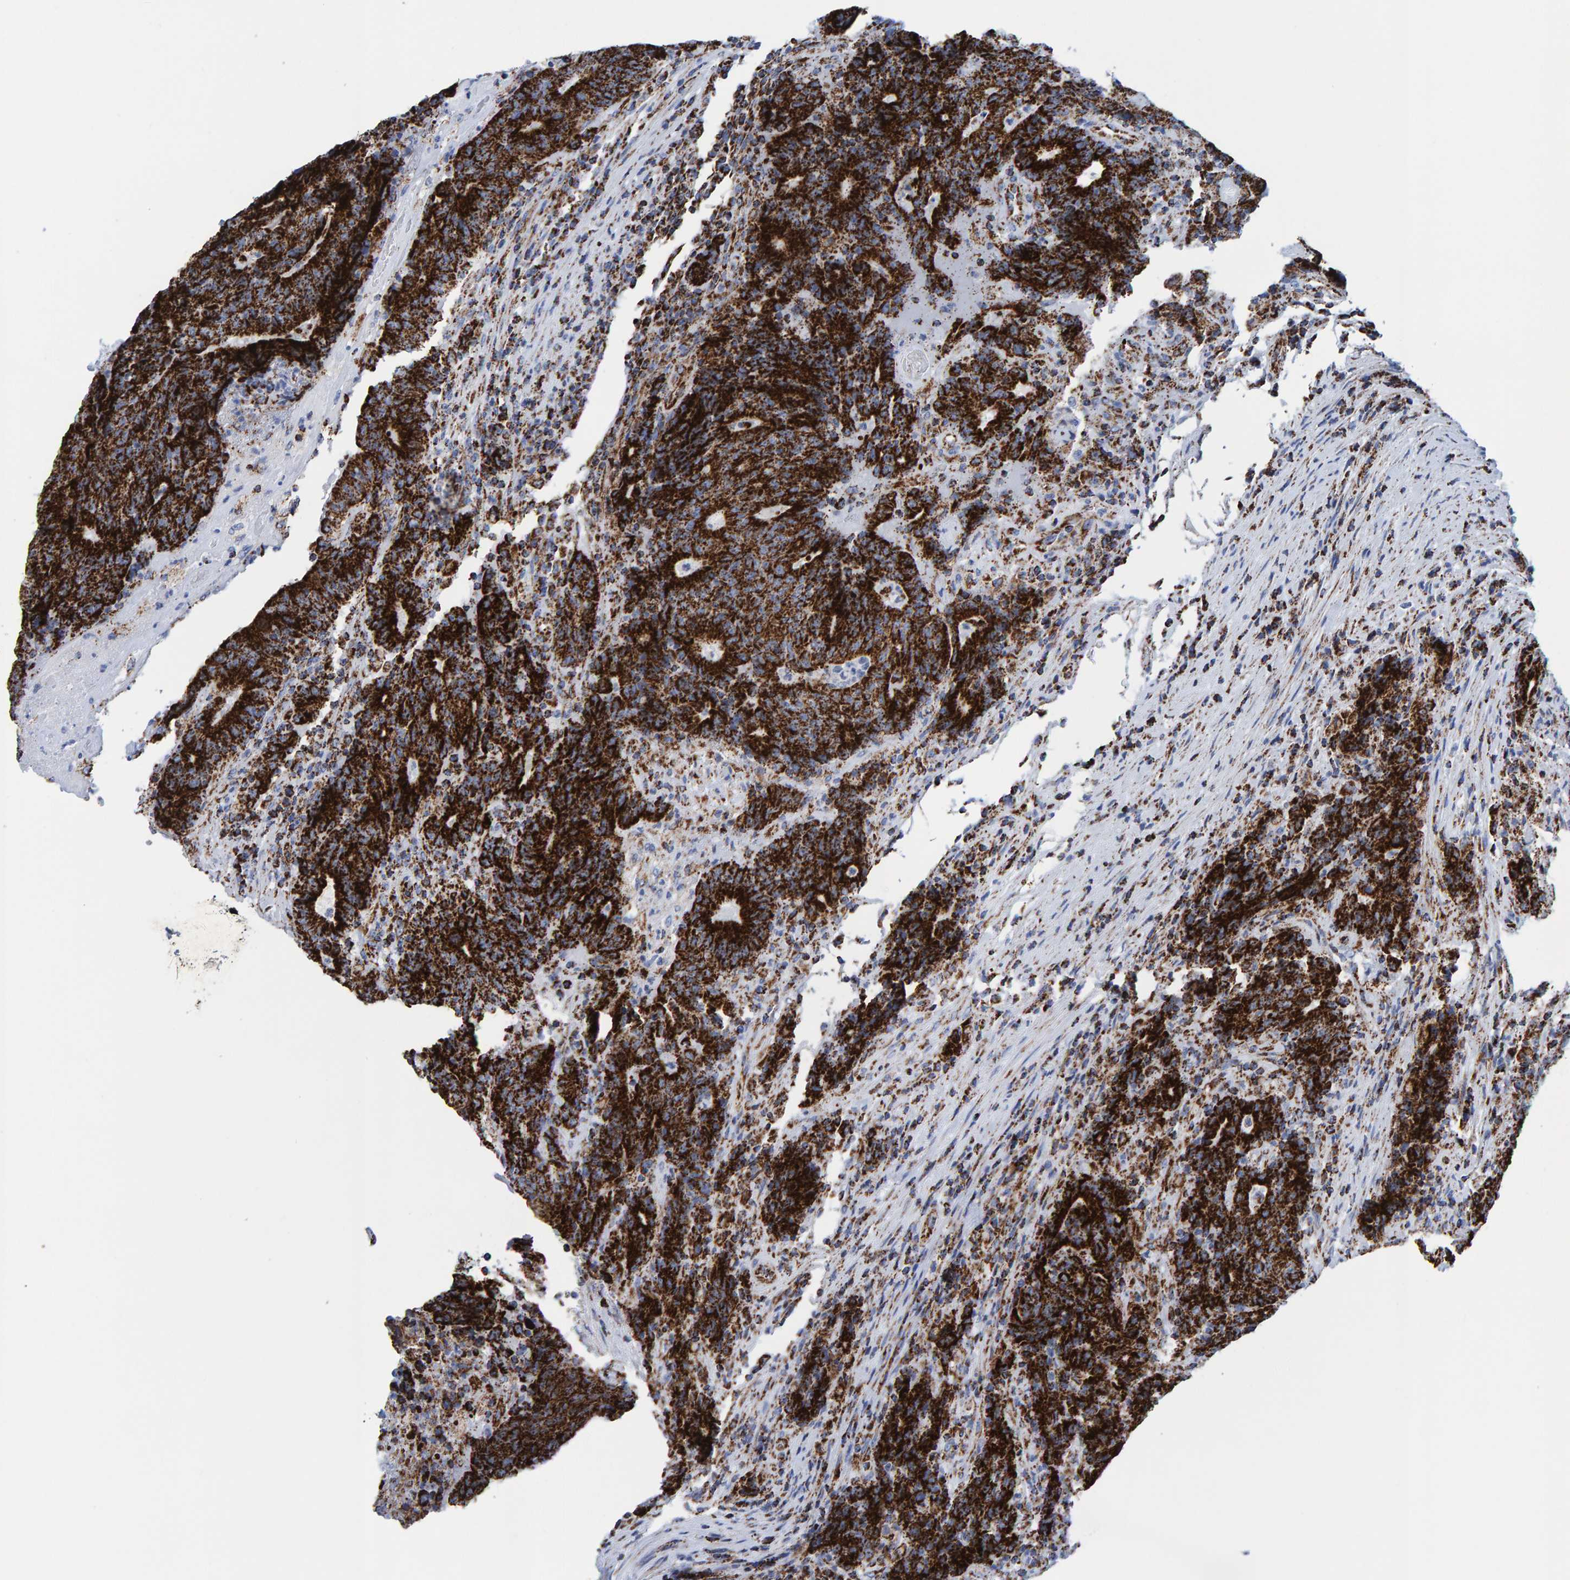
{"staining": {"intensity": "strong", "quantity": ">75%", "location": "cytoplasmic/membranous"}, "tissue": "colorectal cancer", "cell_type": "Tumor cells", "image_type": "cancer", "snomed": [{"axis": "morphology", "description": "Normal tissue, NOS"}, {"axis": "morphology", "description": "Adenocarcinoma, NOS"}, {"axis": "topography", "description": "Colon"}], "caption": "A high amount of strong cytoplasmic/membranous staining is identified in about >75% of tumor cells in colorectal cancer tissue.", "gene": "ENSG00000262660", "patient": {"sex": "female", "age": 75}}